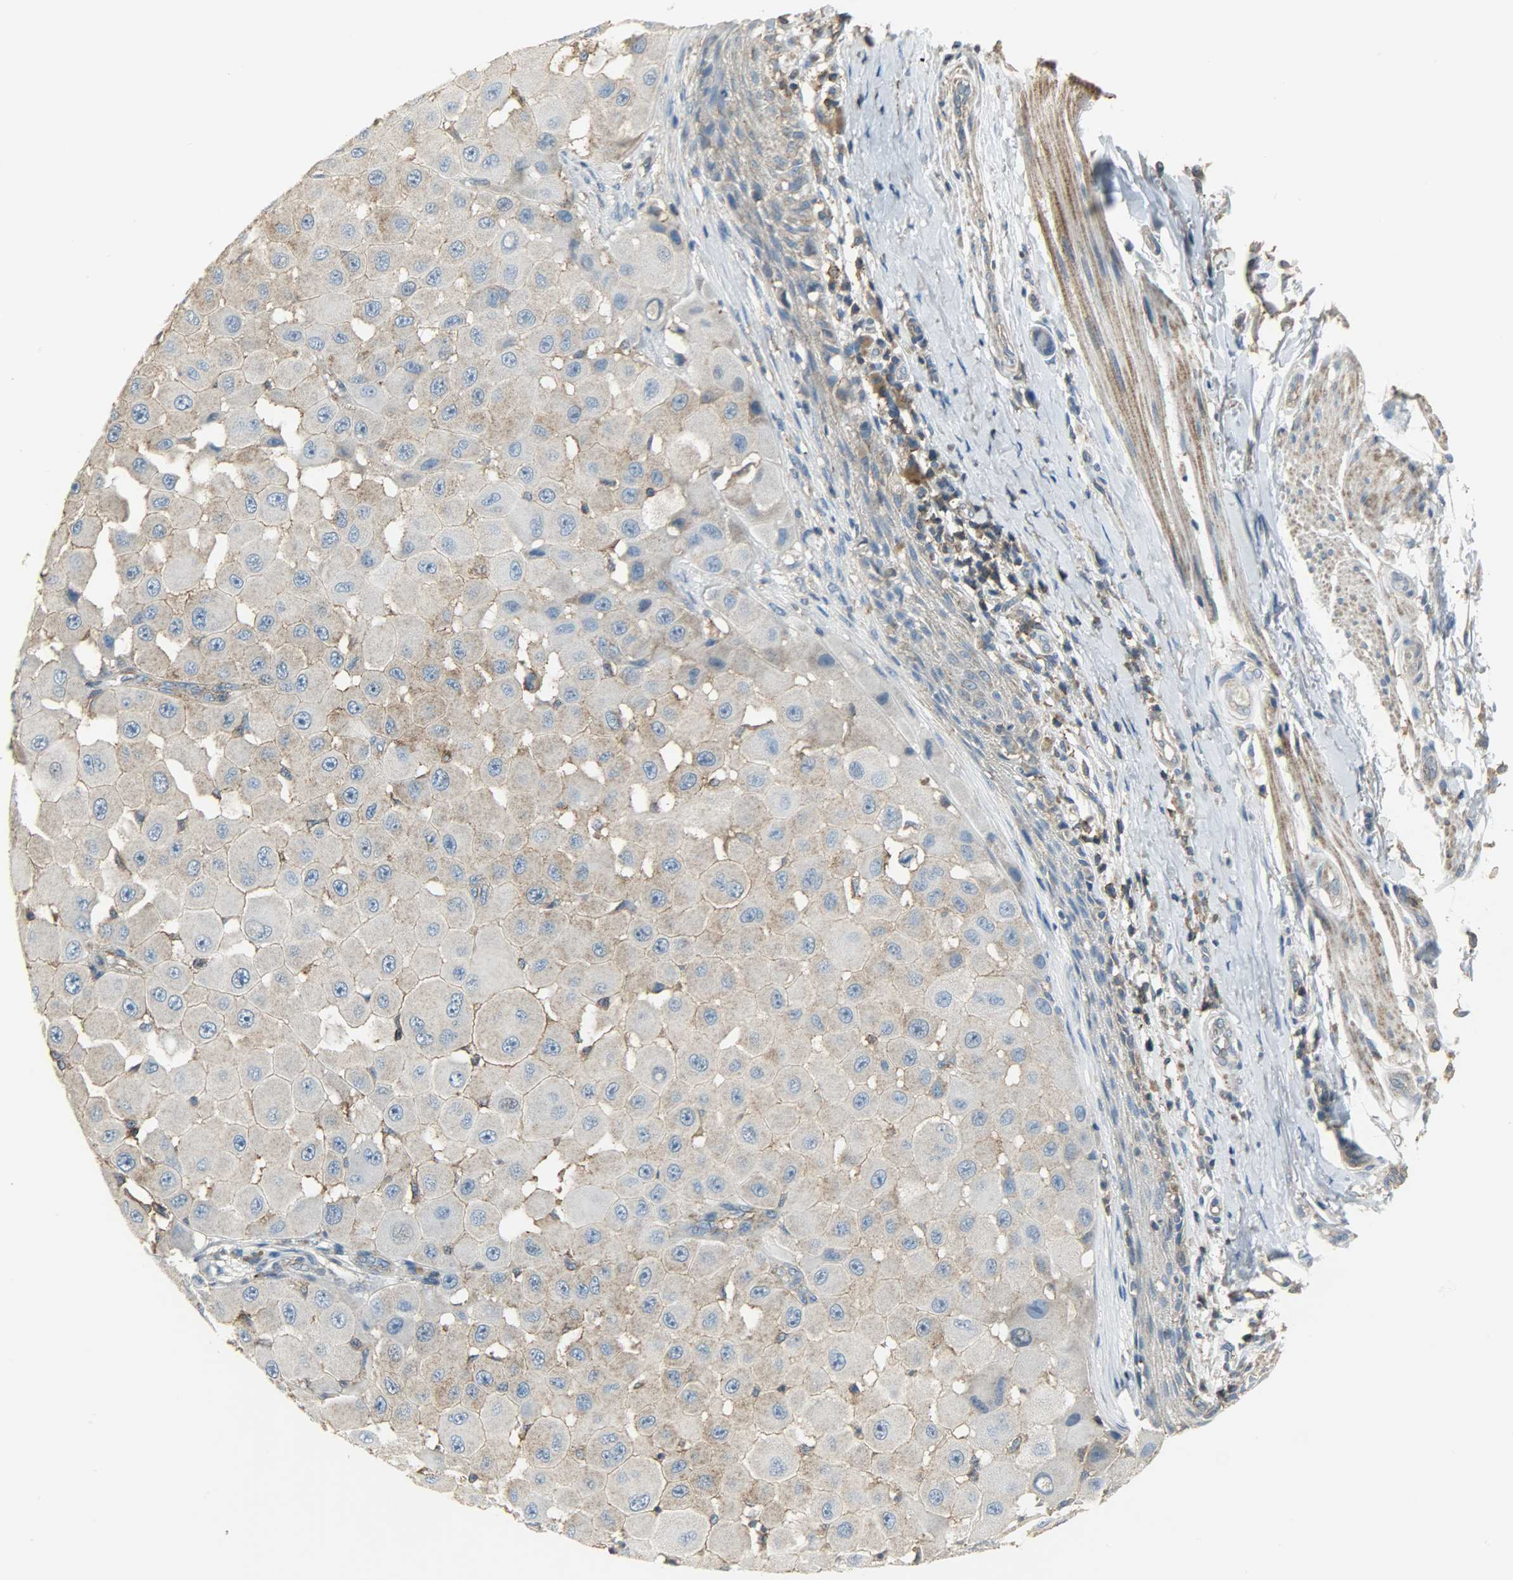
{"staining": {"intensity": "weak", "quantity": ">75%", "location": "cytoplasmic/membranous"}, "tissue": "melanoma", "cell_type": "Tumor cells", "image_type": "cancer", "snomed": [{"axis": "morphology", "description": "Malignant melanoma, NOS"}, {"axis": "topography", "description": "Skin"}], "caption": "Immunohistochemical staining of melanoma exhibits low levels of weak cytoplasmic/membranous expression in about >75% of tumor cells.", "gene": "DNAJA4", "patient": {"sex": "female", "age": 81}}